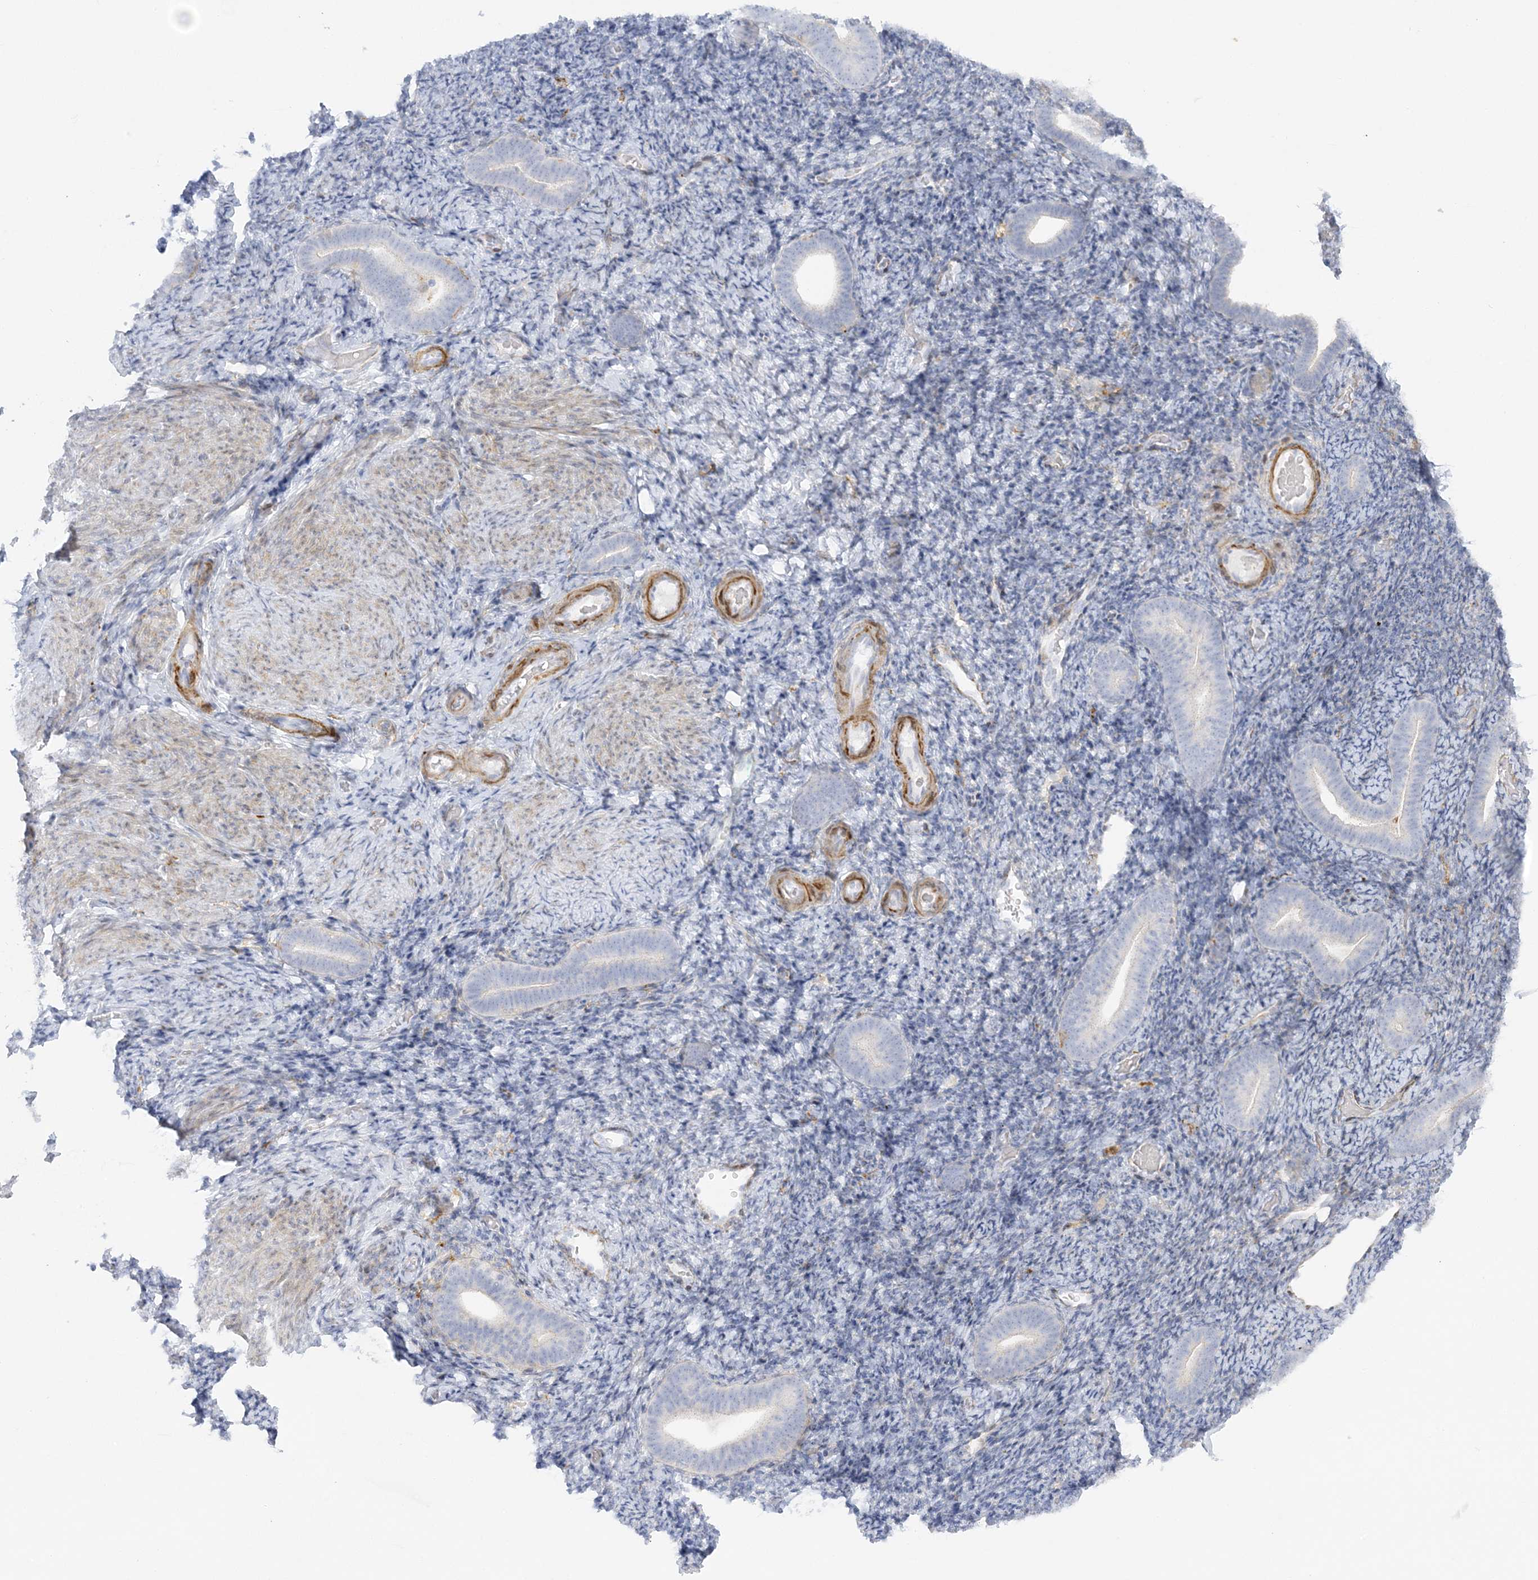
{"staining": {"intensity": "negative", "quantity": "none", "location": "none"}, "tissue": "endometrium", "cell_type": "Cells in endometrial stroma", "image_type": "normal", "snomed": [{"axis": "morphology", "description": "Normal tissue, NOS"}, {"axis": "topography", "description": "Endometrium"}], "caption": "Immunohistochemistry photomicrograph of benign endometrium stained for a protein (brown), which demonstrates no staining in cells in endometrial stroma. Nuclei are stained in blue.", "gene": "ICMT", "patient": {"sex": "female", "age": 51}}